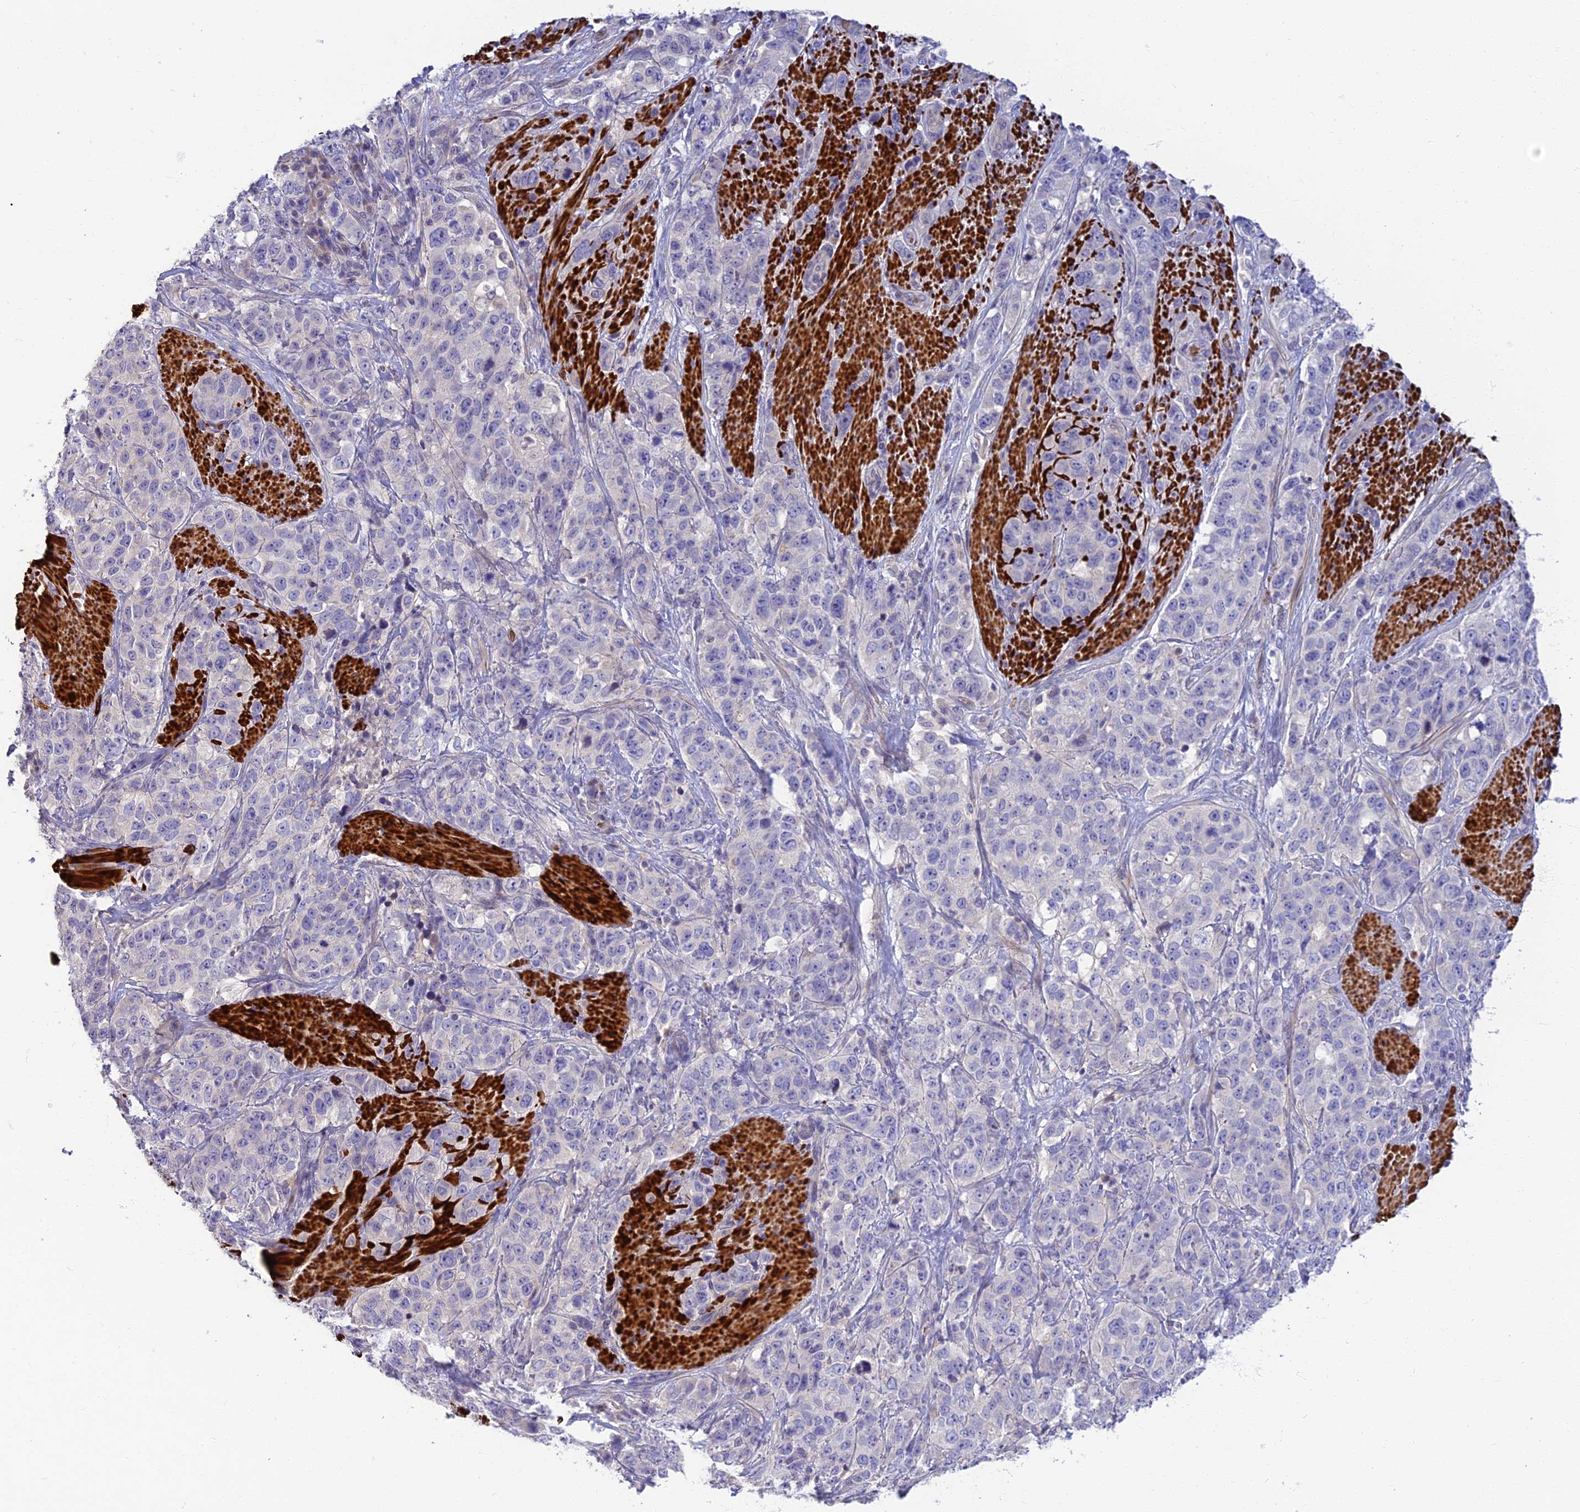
{"staining": {"intensity": "negative", "quantity": "none", "location": "none"}, "tissue": "stomach cancer", "cell_type": "Tumor cells", "image_type": "cancer", "snomed": [{"axis": "morphology", "description": "Adenocarcinoma, NOS"}, {"axis": "topography", "description": "Stomach"}], "caption": "Immunohistochemistry histopathology image of neoplastic tissue: stomach cancer (adenocarcinoma) stained with DAB (3,3'-diaminobenzidine) demonstrates no significant protein expression in tumor cells.", "gene": "CLIP4", "patient": {"sex": "male", "age": 48}}